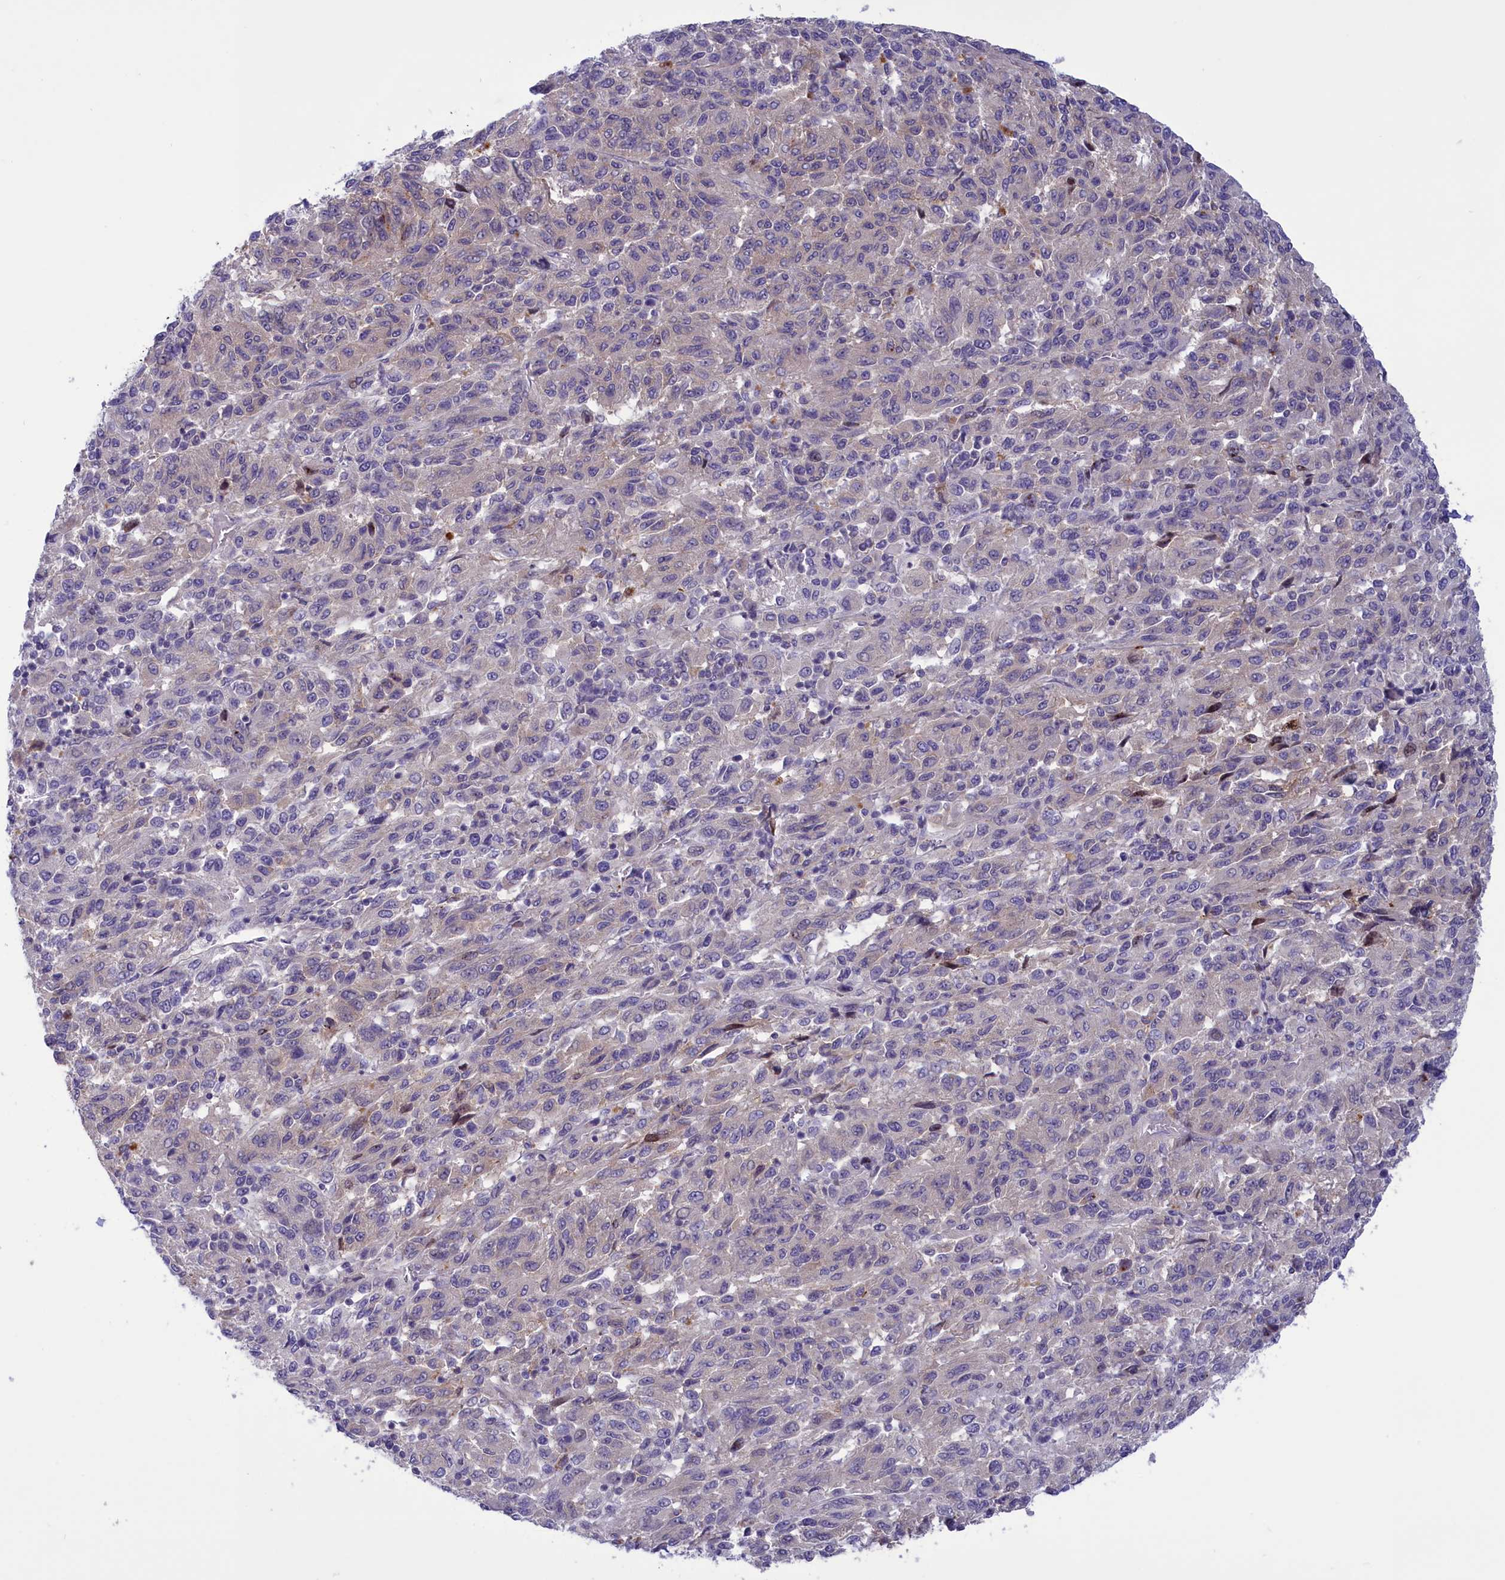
{"staining": {"intensity": "negative", "quantity": "none", "location": "none"}, "tissue": "melanoma", "cell_type": "Tumor cells", "image_type": "cancer", "snomed": [{"axis": "morphology", "description": "Malignant melanoma, Metastatic site"}, {"axis": "topography", "description": "Lung"}], "caption": "This photomicrograph is of melanoma stained with immunohistochemistry to label a protein in brown with the nuclei are counter-stained blue. There is no staining in tumor cells. Nuclei are stained in blue.", "gene": "CORO2A", "patient": {"sex": "male", "age": 64}}